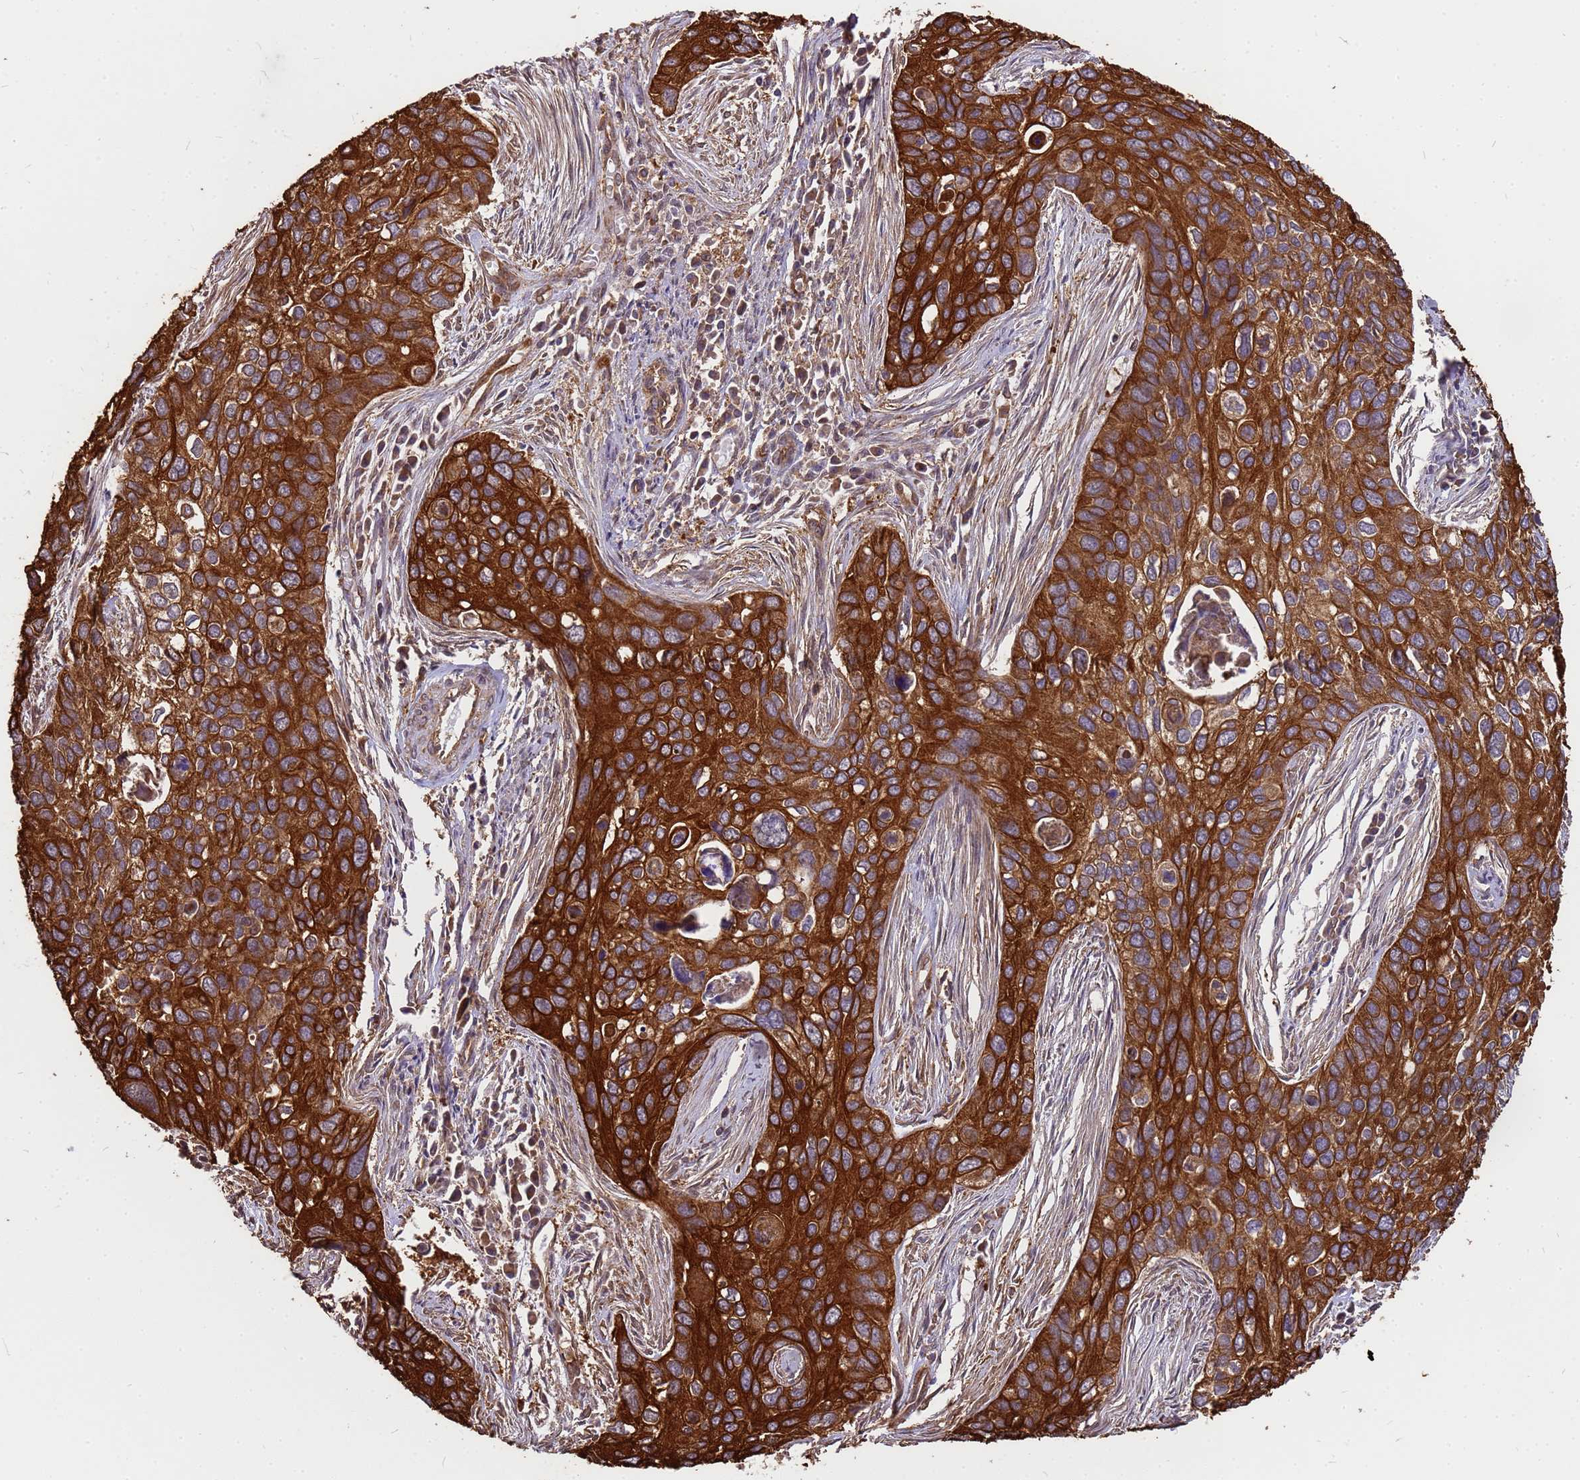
{"staining": {"intensity": "strong", "quantity": ">75%", "location": "cytoplasmic/membranous"}, "tissue": "cervical cancer", "cell_type": "Tumor cells", "image_type": "cancer", "snomed": [{"axis": "morphology", "description": "Squamous cell carcinoma, NOS"}, {"axis": "topography", "description": "Cervix"}], "caption": "Cervical squamous cell carcinoma was stained to show a protein in brown. There is high levels of strong cytoplasmic/membranous positivity in about >75% of tumor cells.", "gene": "ZNF618", "patient": {"sex": "female", "age": 55}}